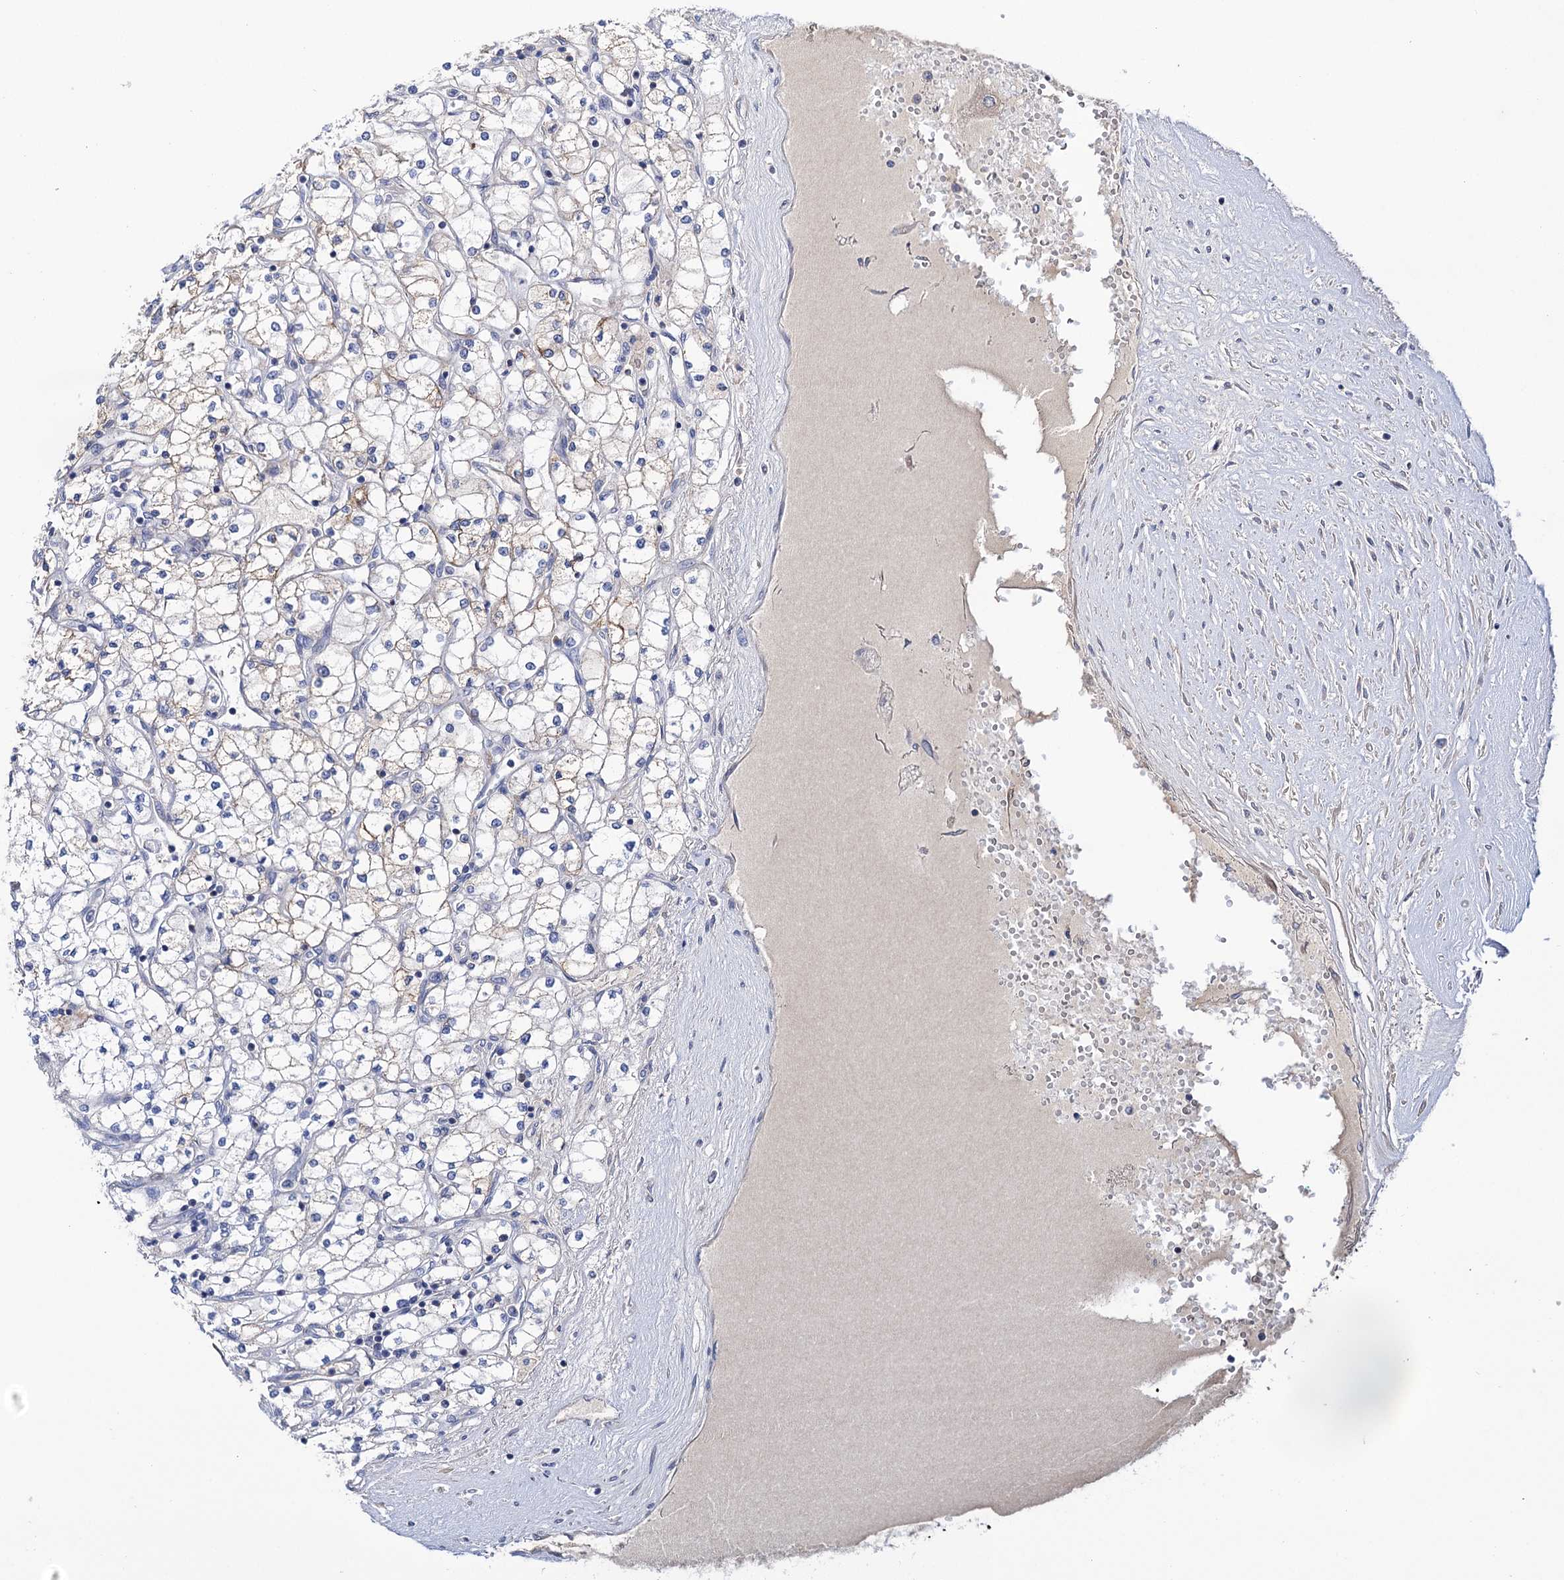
{"staining": {"intensity": "moderate", "quantity": "<25%", "location": "cytoplasmic/membranous"}, "tissue": "renal cancer", "cell_type": "Tumor cells", "image_type": "cancer", "snomed": [{"axis": "morphology", "description": "Adenocarcinoma, NOS"}, {"axis": "topography", "description": "Kidney"}], "caption": "Immunohistochemistry (DAB (3,3'-diaminobenzidine)) staining of human renal cancer displays moderate cytoplasmic/membranous protein positivity in approximately <25% of tumor cells.", "gene": "BBS4", "patient": {"sex": "male", "age": 80}}